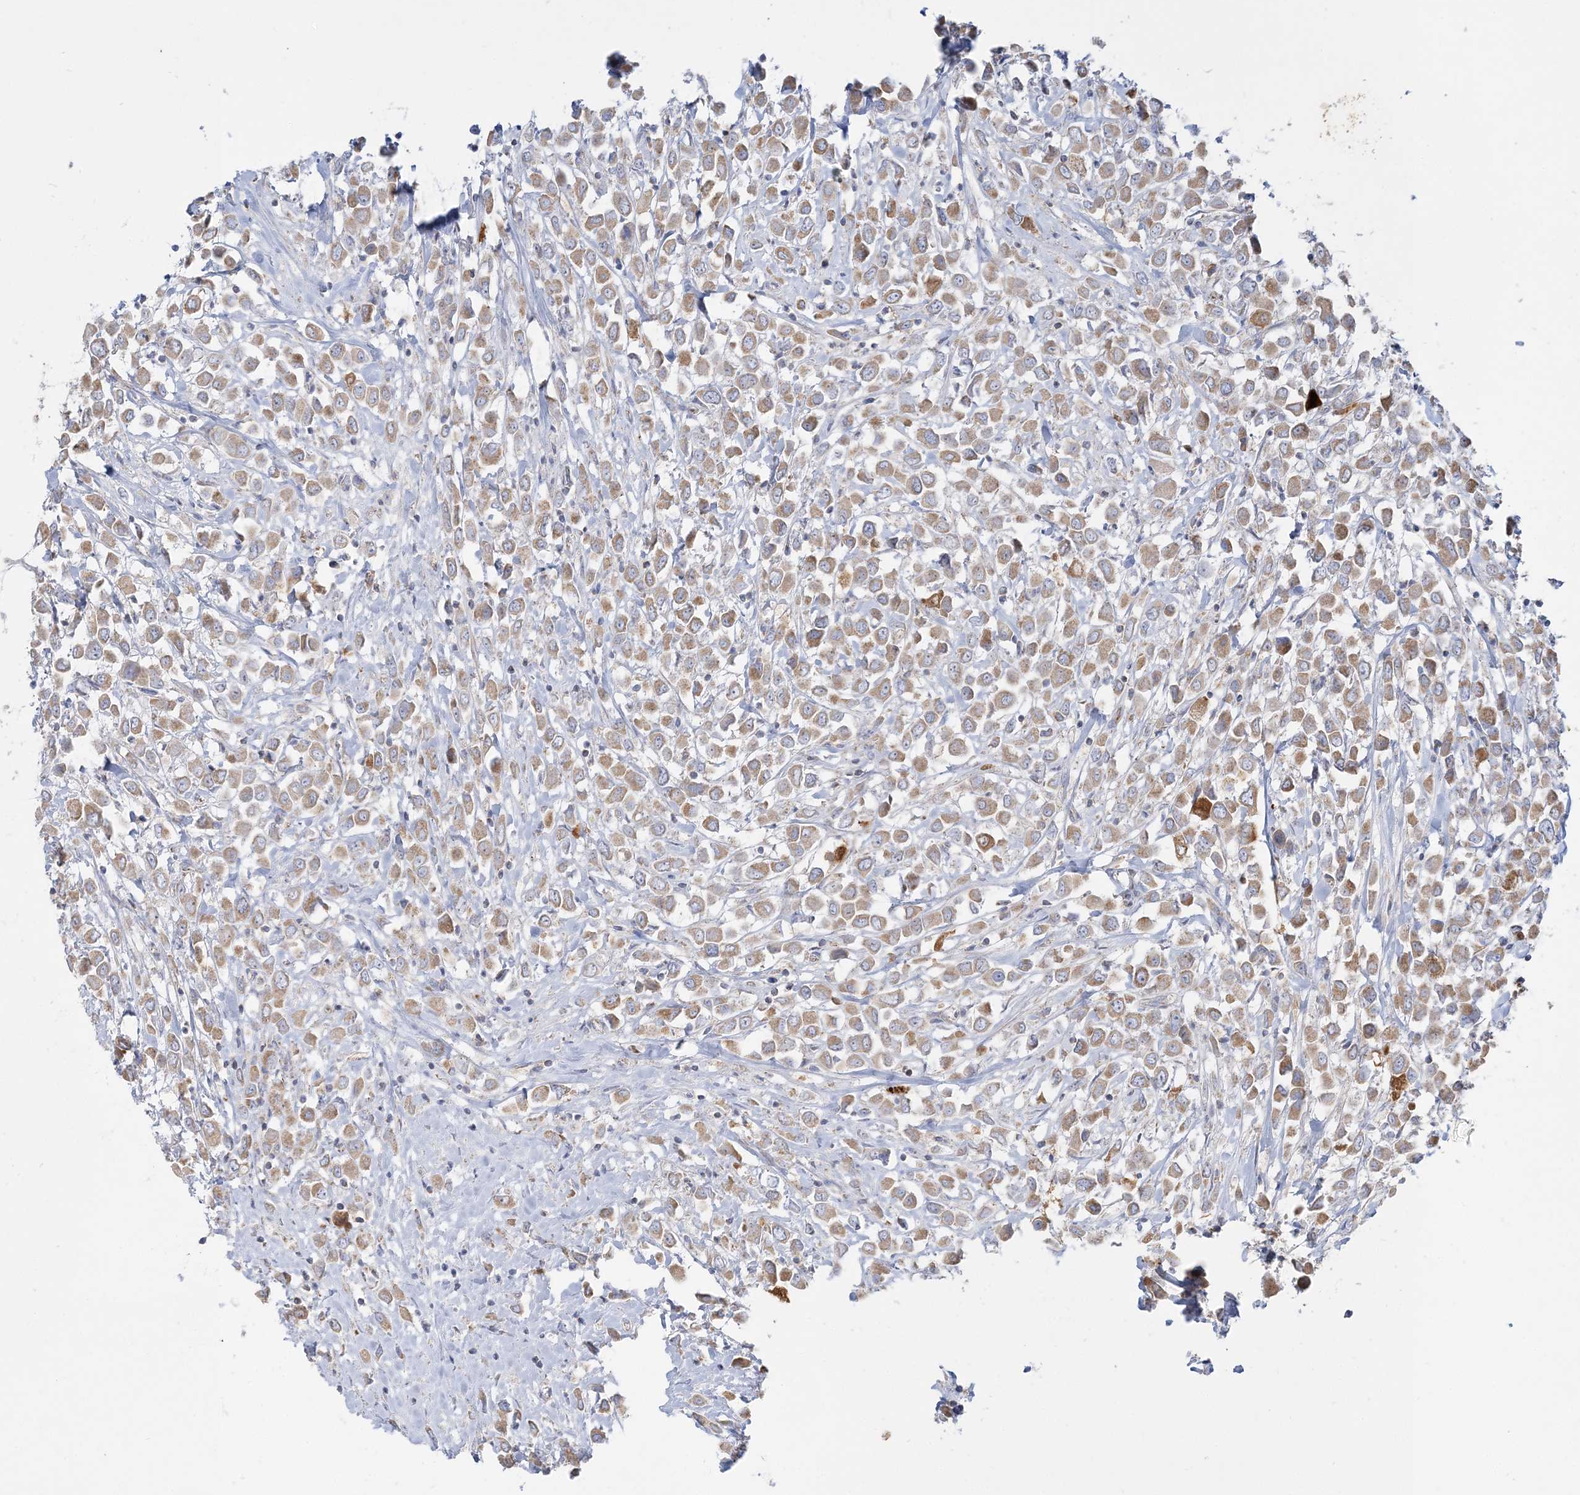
{"staining": {"intensity": "moderate", "quantity": "25%-75%", "location": "cytoplasmic/membranous"}, "tissue": "breast cancer", "cell_type": "Tumor cells", "image_type": "cancer", "snomed": [{"axis": "morphology", "description": "Duct carcinoma"}, {"axis": "topography", "description": "Breast"}], "caption": "Infiltrating ductal carcinoma (breast) was stained to show a protein in brown. There is medium levels of moderate cytoplasmic/membranous expression in approximately 25%-75% of tumor cells.", "gene": "TBC1D14", "patient": {"sex": "female", "age": 61}}